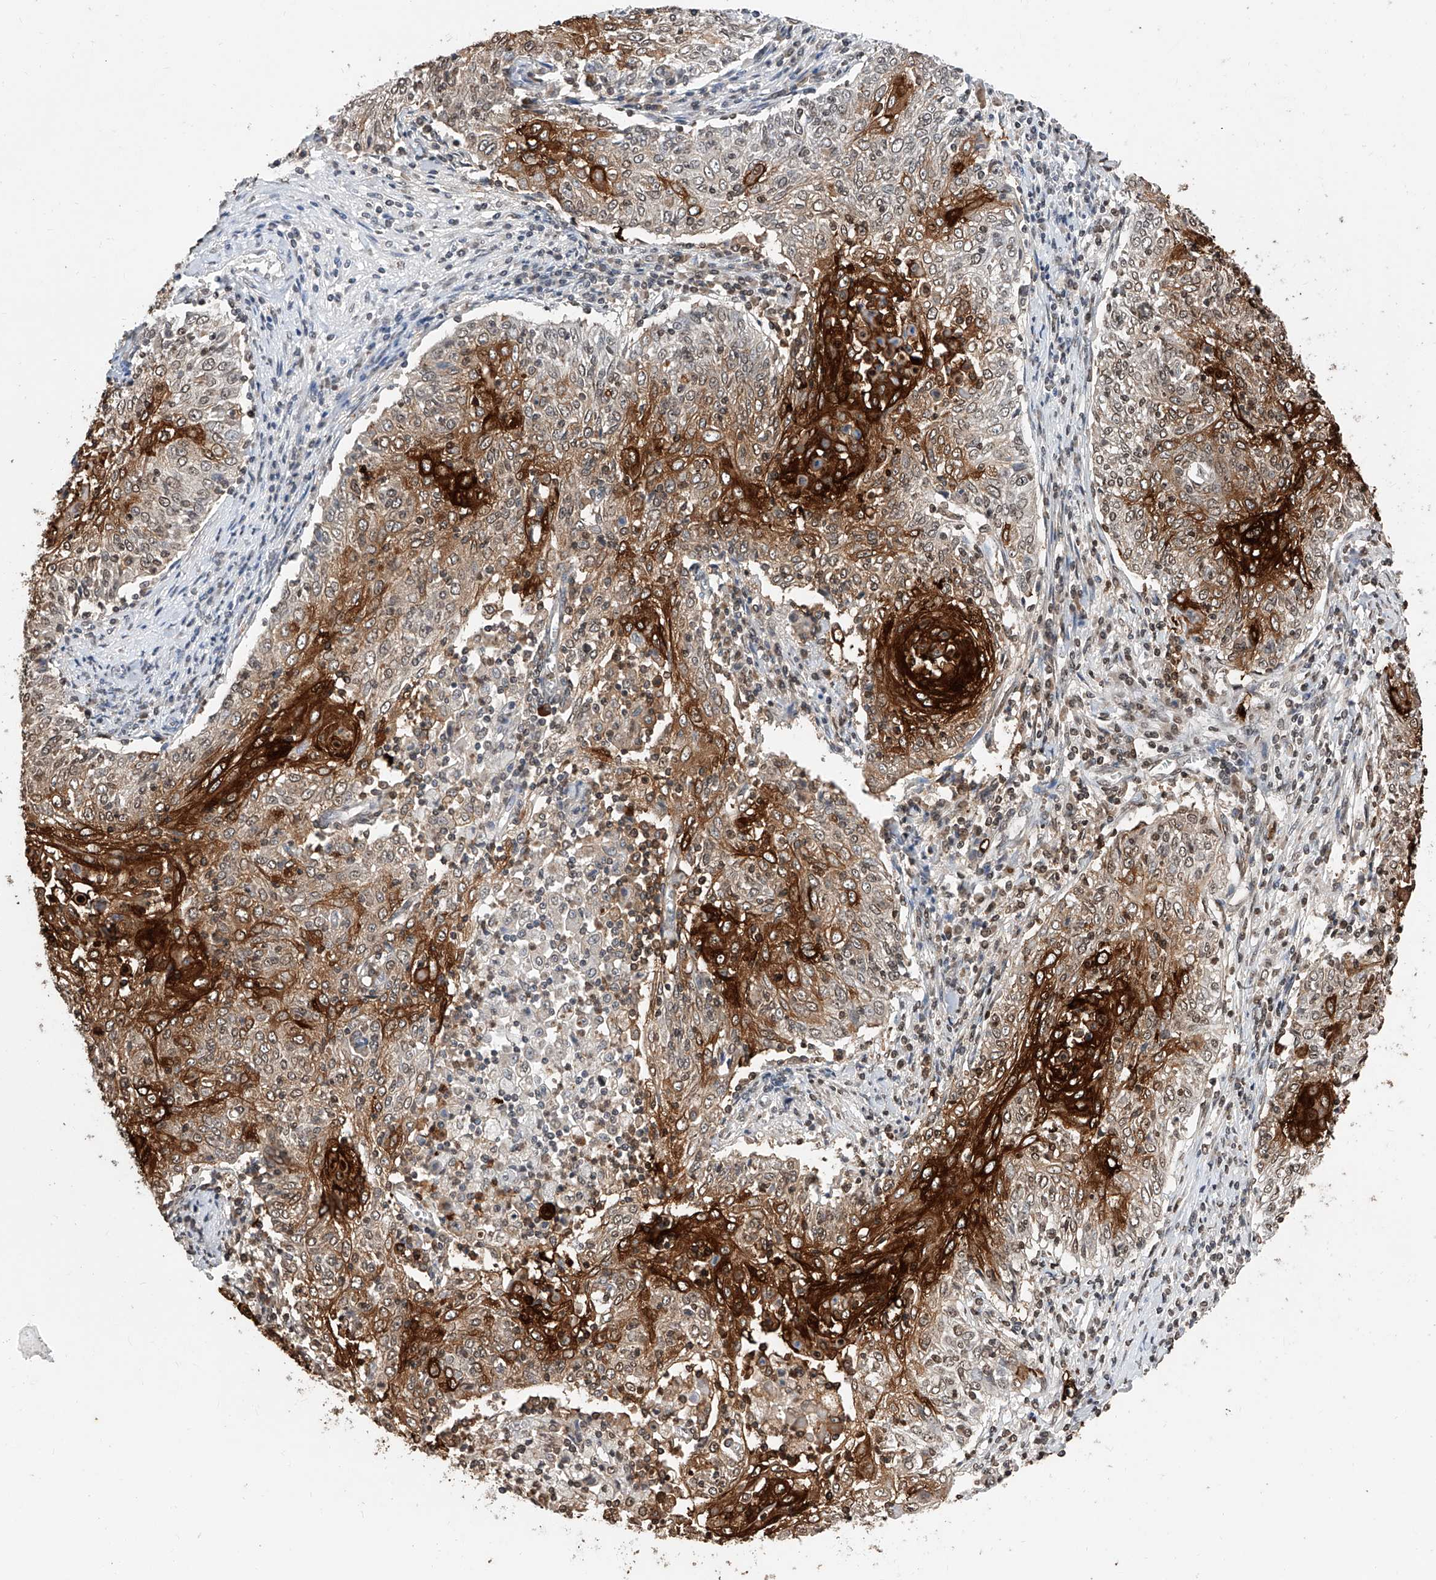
{"staining": {"intensity": "strong", "quantity": "25%-75%", "location": "cytoplasmic/membranous"}, "tissue": "cervical cancer", "cell_type": "Tumor cells", "image_type": "cancer", "snomed": [{"axis": "morphology", "description": "Squamous cell carcinoma, NOS"}, {"axis": "topography", "description": "Cervix"}], "caption": "Protein staining shows strong cytoplasmic/membranous staining in about 25%-75% of tumor cells in cervical cancer (squamous cell carcinoma).", "gene": "RP9", "patient": {"sex": "female", "age": 48}}